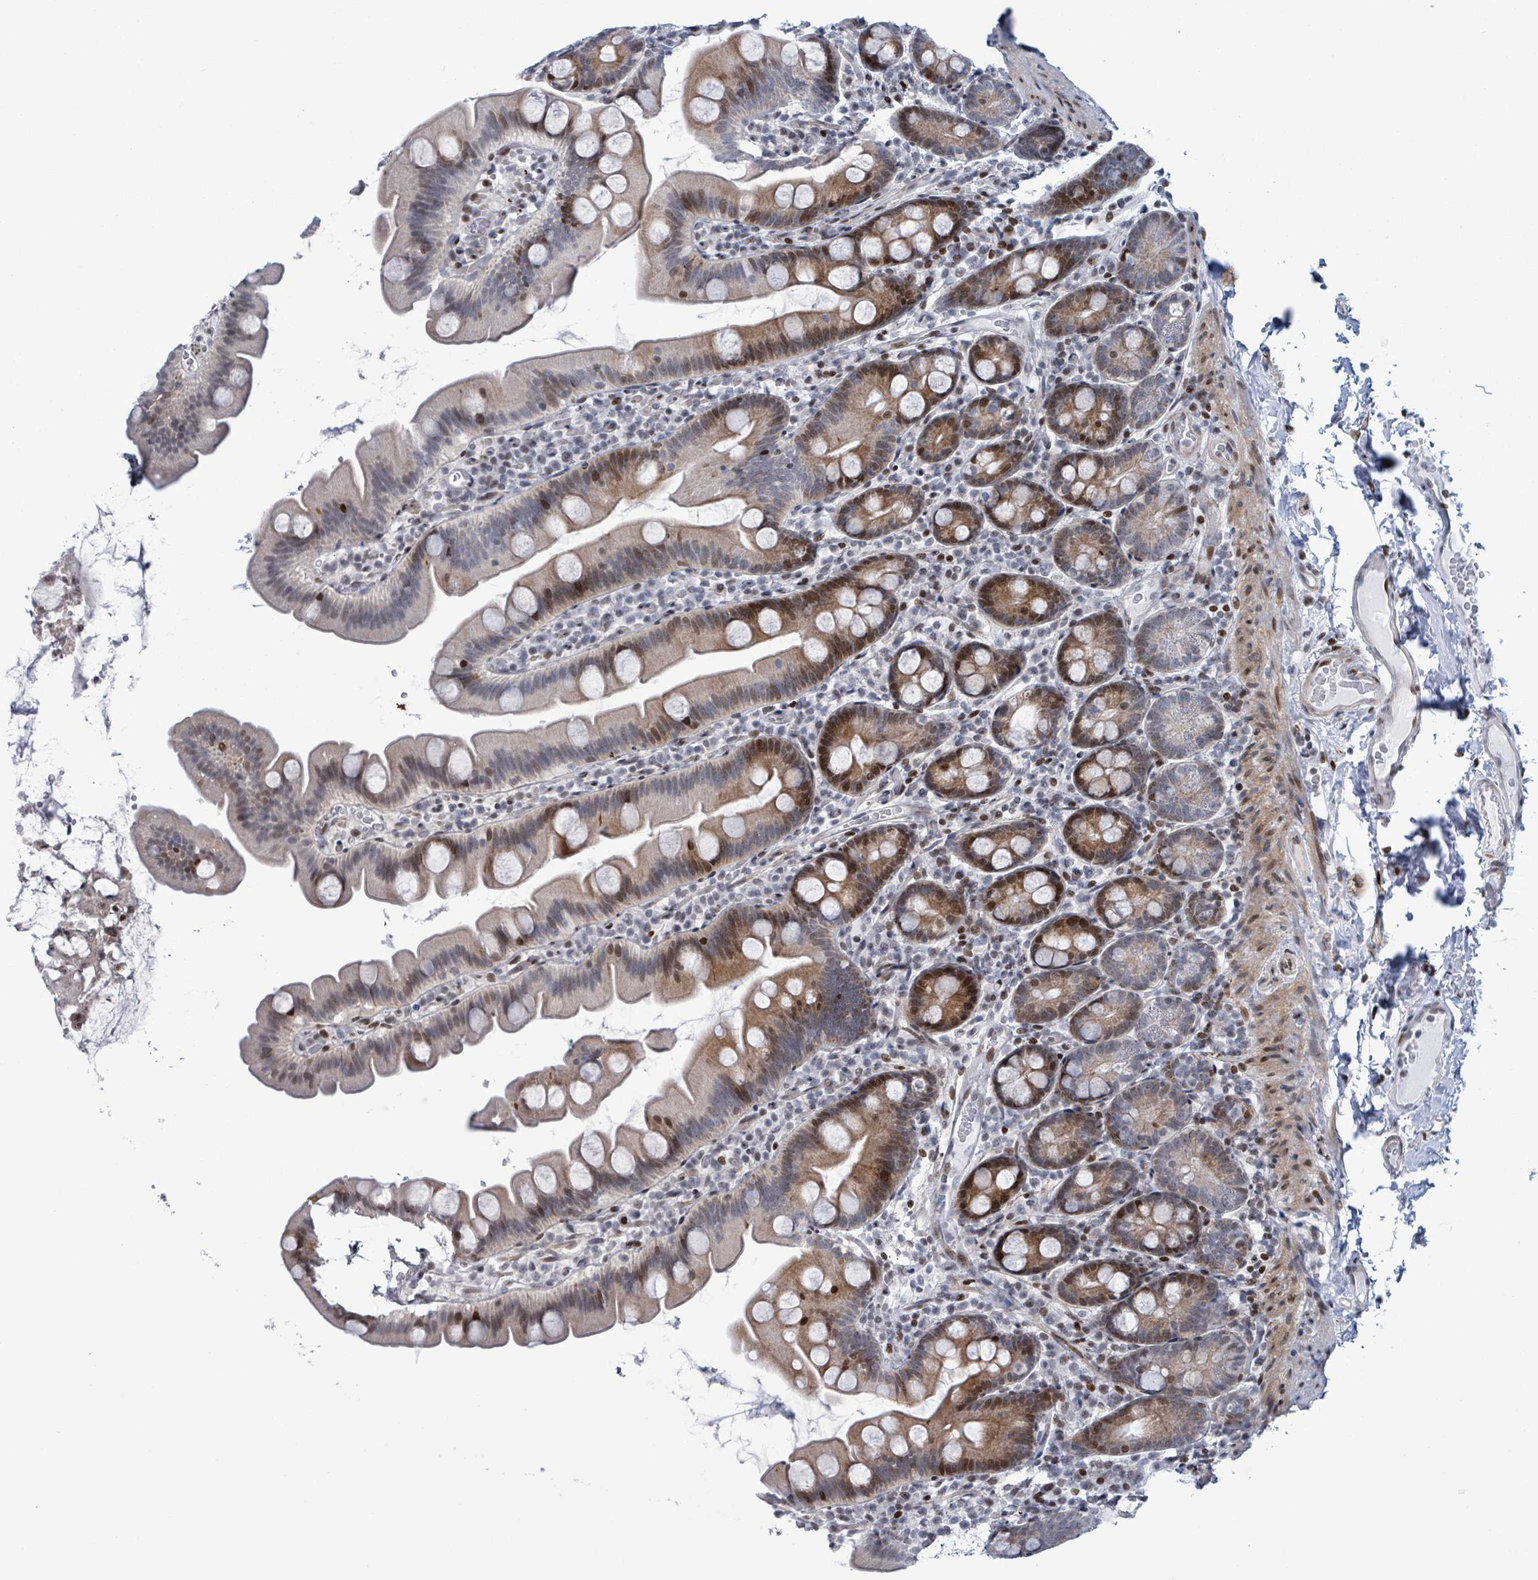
{"staining": {"intensity": "strong", "quantity": "25%-75%", "location": "cytoplasmic/membranous,nuclear"}, "tissue": "small intestine", "cell_type": "Glandular cells", "image_type": "normal", "snomed": [{"axis": "morphology", "description": "Normal tissue, NOS"}, {"axis": "topography", "description": "Small intestine"}], "caption": "A histopathology image of small intestine stained for a protein reveals strong cytoplasmic/membranous,nuclear brown staining in glandular cells. (brown staining indicates protein expression, while blue staining denotes nuclei).", "gene": "FNDC4", "patient": {"sex": "female", "age": 68}}